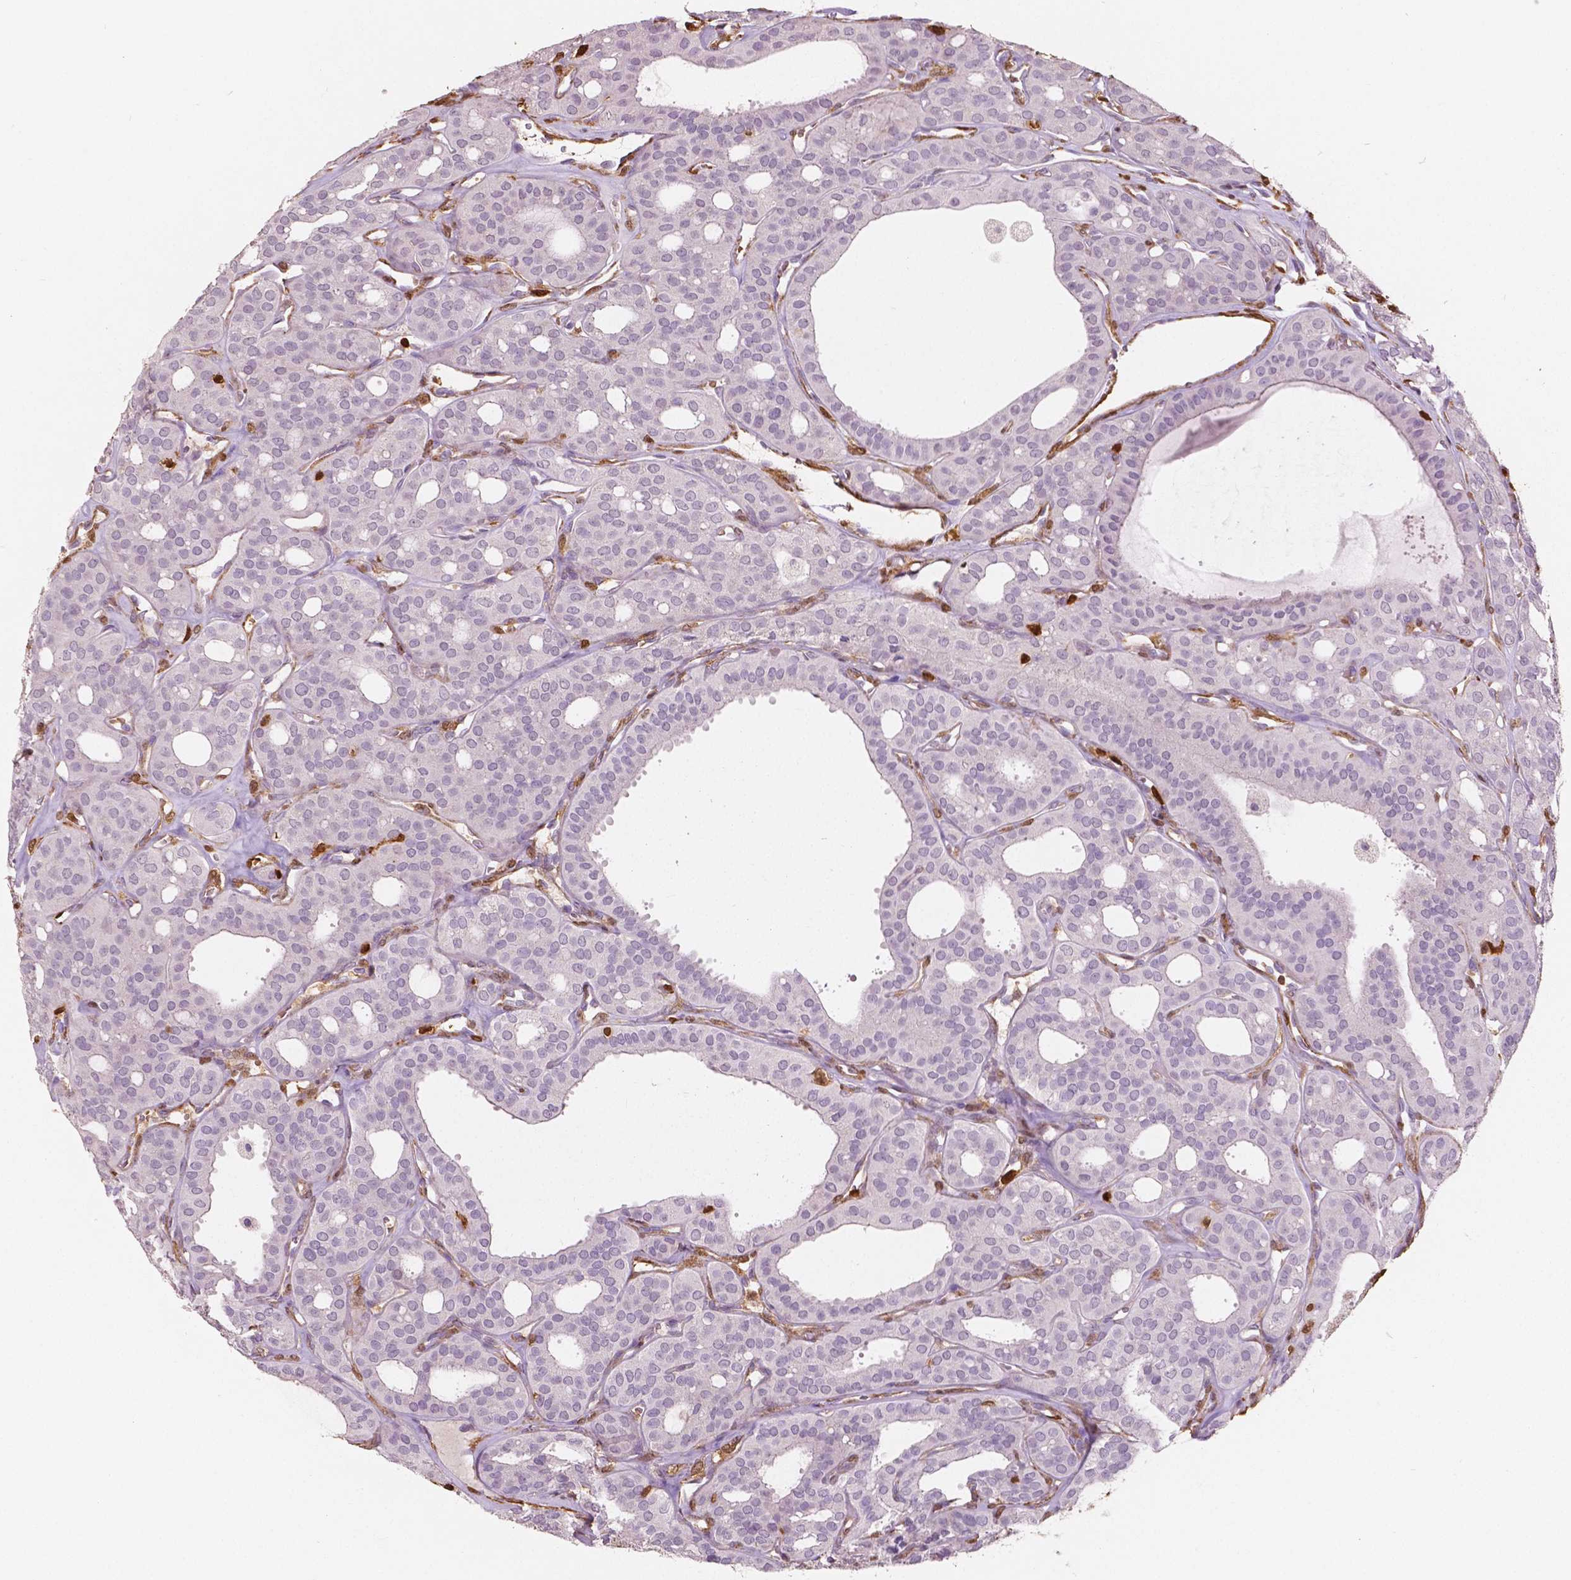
{"staining": {"intensity": "negative", "quantity": "none", "location": "none"}, "tissue": "thyroid cancer", "cell_type": "Tumor cells", "image_type": "cancer", "snomed": [{"axis": "morphology", "description": "Follicular adenoma carcinoma, NOS"}, {"axis": "topography", "description": "Thyroid gland"}], "caption": "Protein analysis of follicular adenoma carcinoma (thyroid) demonstrates no significant staining in tumor cells. Brightfield microscopy of IHC stained with DAB (brown) and hematoxylin (blue), captured at high magnification.", "gene": "S100A4", "patient": {"sex": "male", "age": 75}}